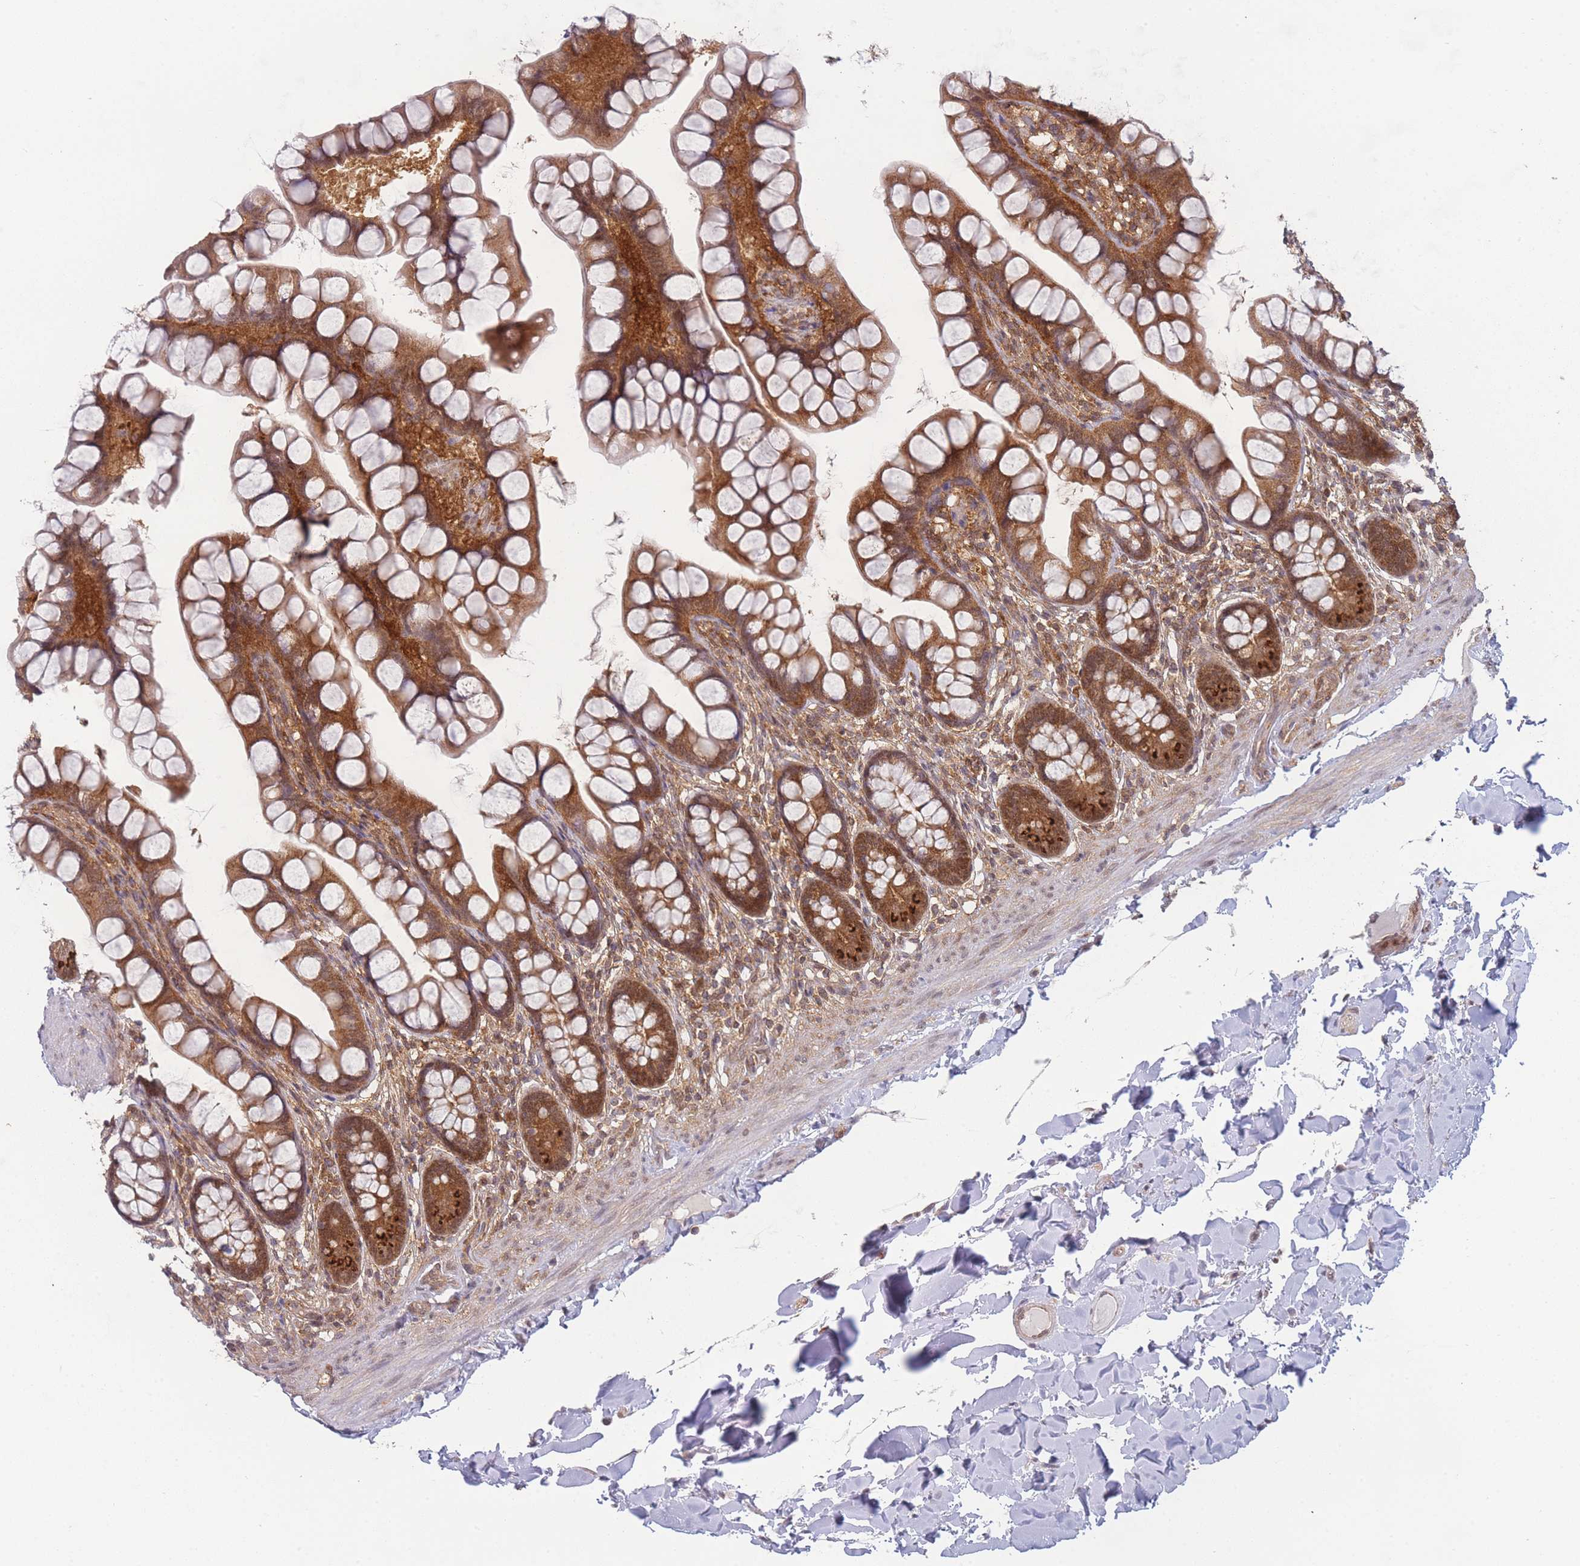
{"staining": {"intensity": "strong", "quantity": ">75%", "location": "cytoplasmic/membranous"}, "tissue": "small intestine", "cell_type": "Glandular cells", "image_type": "normal", "snomed": [{"axis": "morphology", "description": "Normal tissue, NOS"}, {"axis": "topography", "description": "Small intestine"}], "caption": "A brown stain shows strong cytoplasmic/membranous expression of a protein in glandular cells of benign human small intestine.", "gene": "MRI1", "patient": {"sex": "male", "age": 70}}